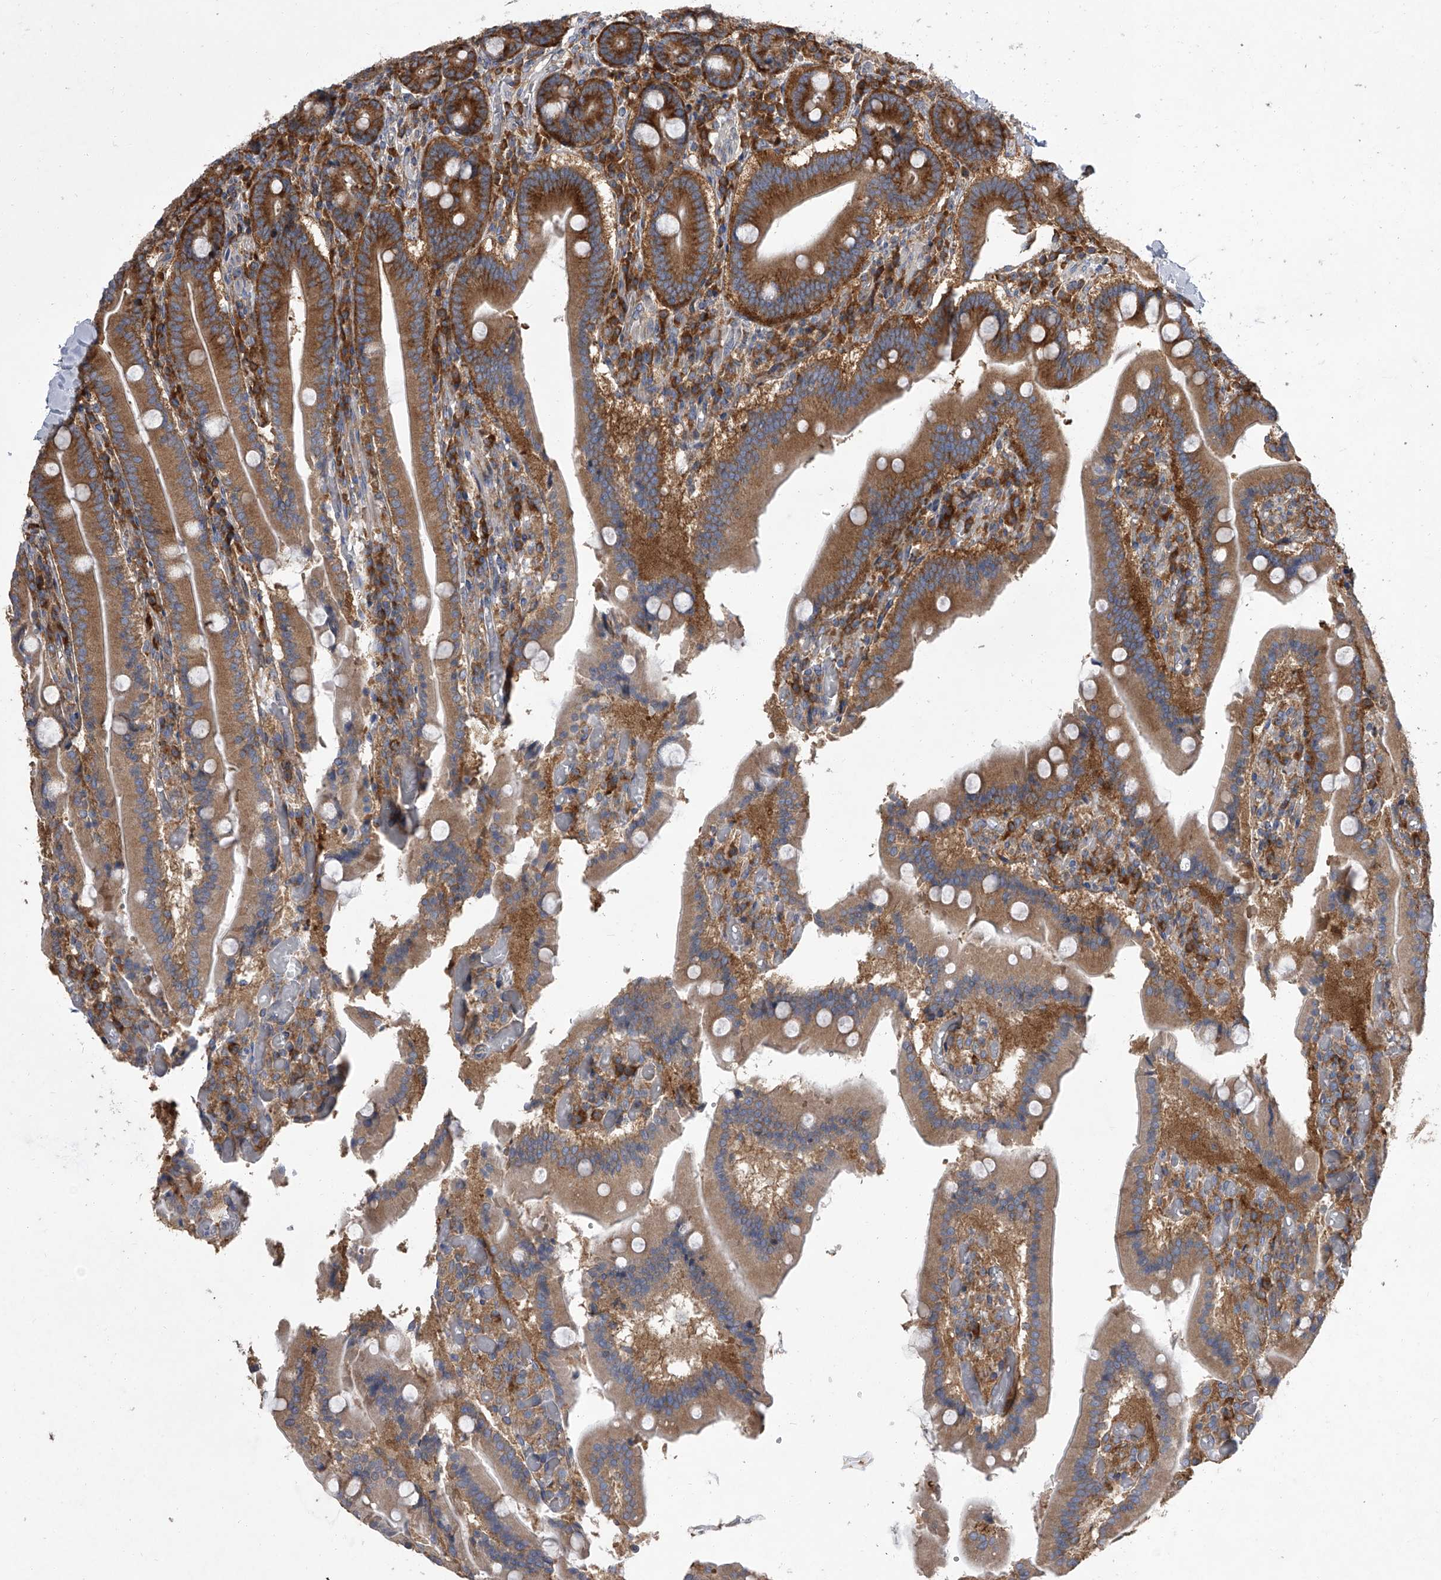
{"staining": {"intensity": "strong", "quantity": ">75%", "location": "cytoplasmic/membranous"}, "tissue": "duodenum", "cell_type": "Glandular cells", "image_type": "normal", "snomed": [{"axis": "morphology", "description": "Normal tissue, NOS"}, {"axis": "topography", "description": "Duodenum"}], "caption": "High-power microscopy captured an IHC image of normal duodenum, revealing strong cytoplasmic/membranous positivity in about >75% of glandular cells. (Brightfield microscopy of DAB IHC at high magnification).", "gene": "EIF2S2", "patient": {"sex": "female", "age": 62}}